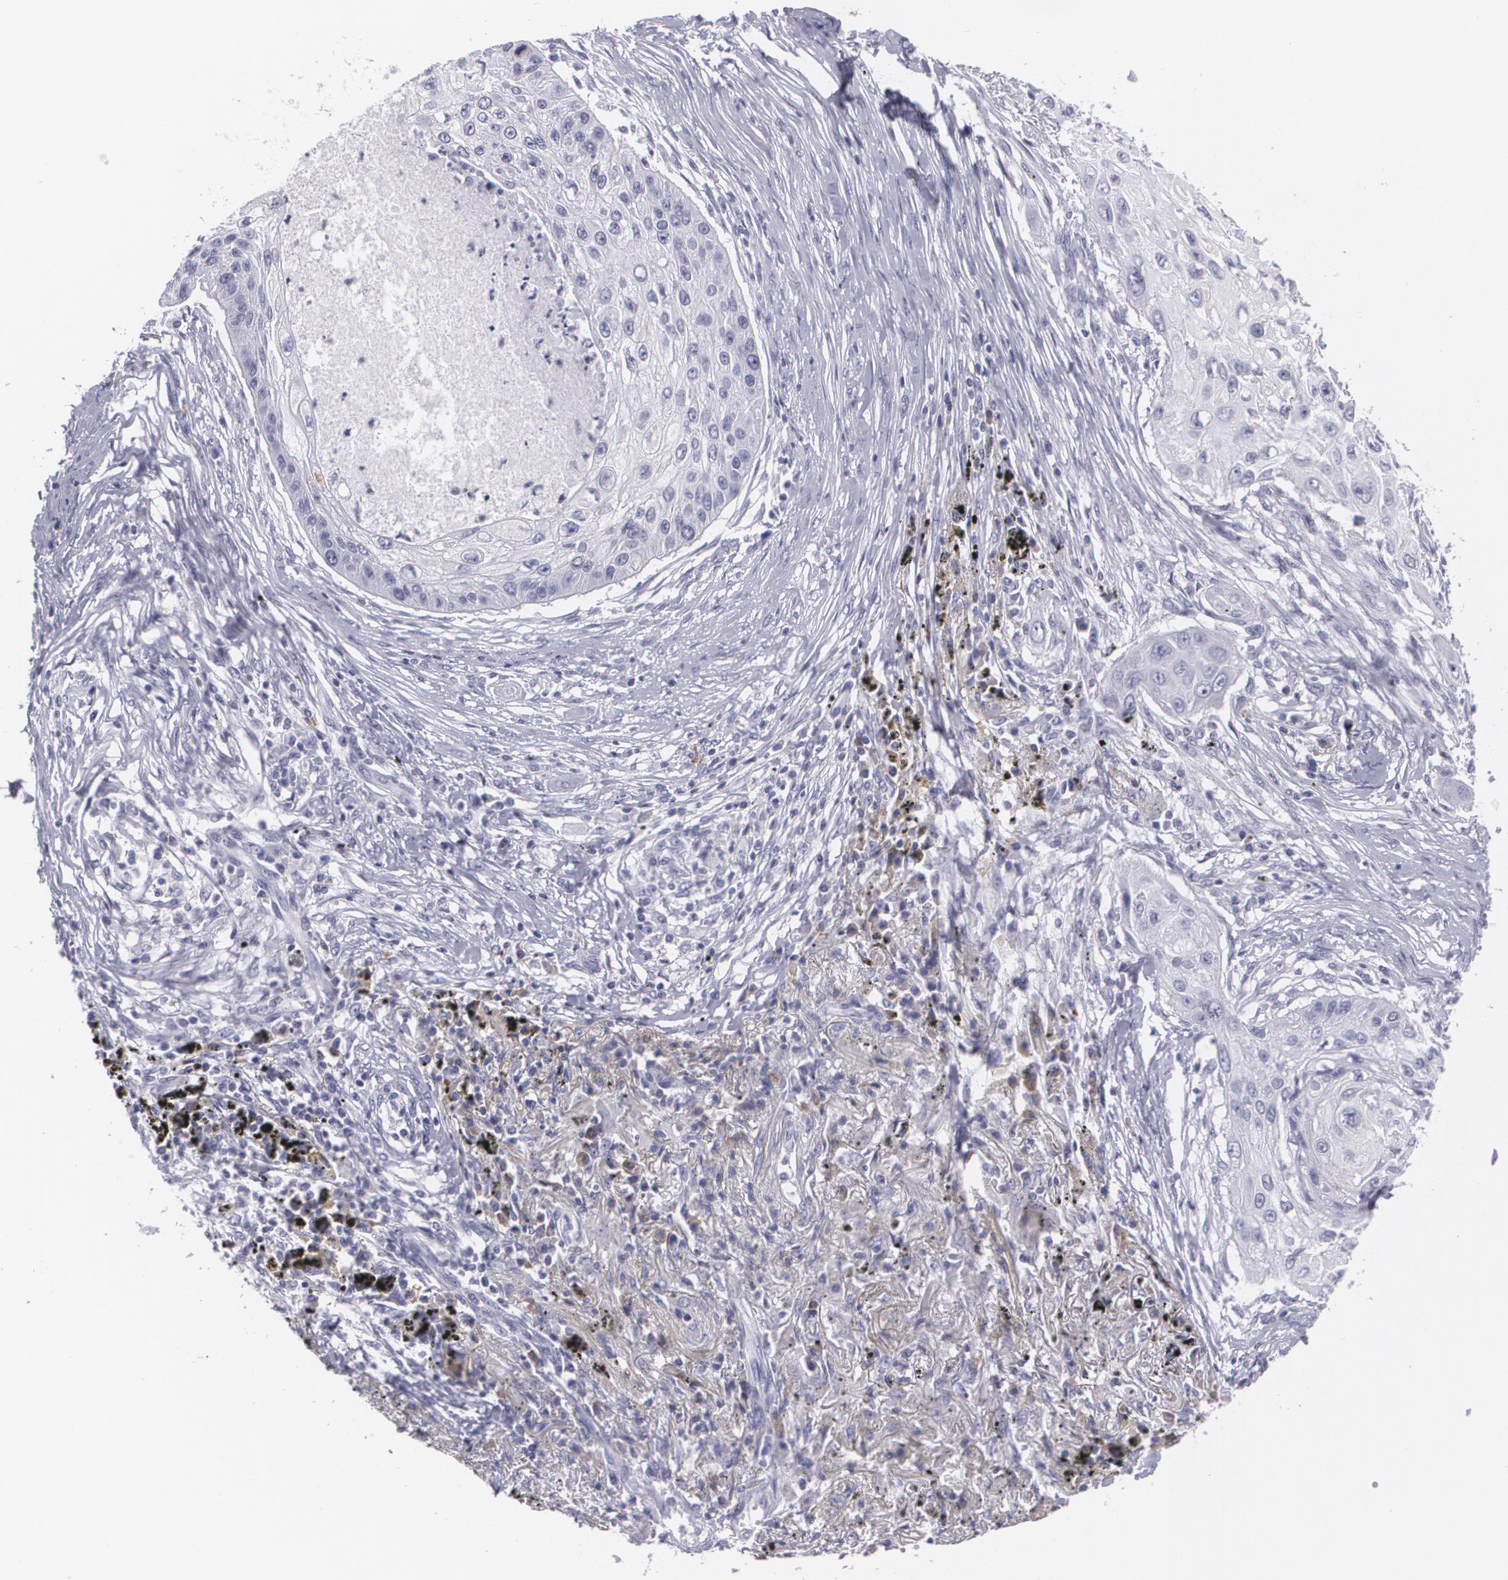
{"staining": {"intensity": "negative", "quantity": "none", "location": "none"}, "tissue": "lung cancer", "cell_type": "Tumor cells", "image_type": "cancer", "snomed": [{"axis": "morphology", "description": "Squamous cell carcinoma, NOS"}, {"axis": "topography", "description": "Lung"}], "caption": "There is no significant positivity in tumor cells of lung cancer (squamous cell carcinoma).", "gene": "MAP2", "patient": {"sex": "male", "age": 71}}